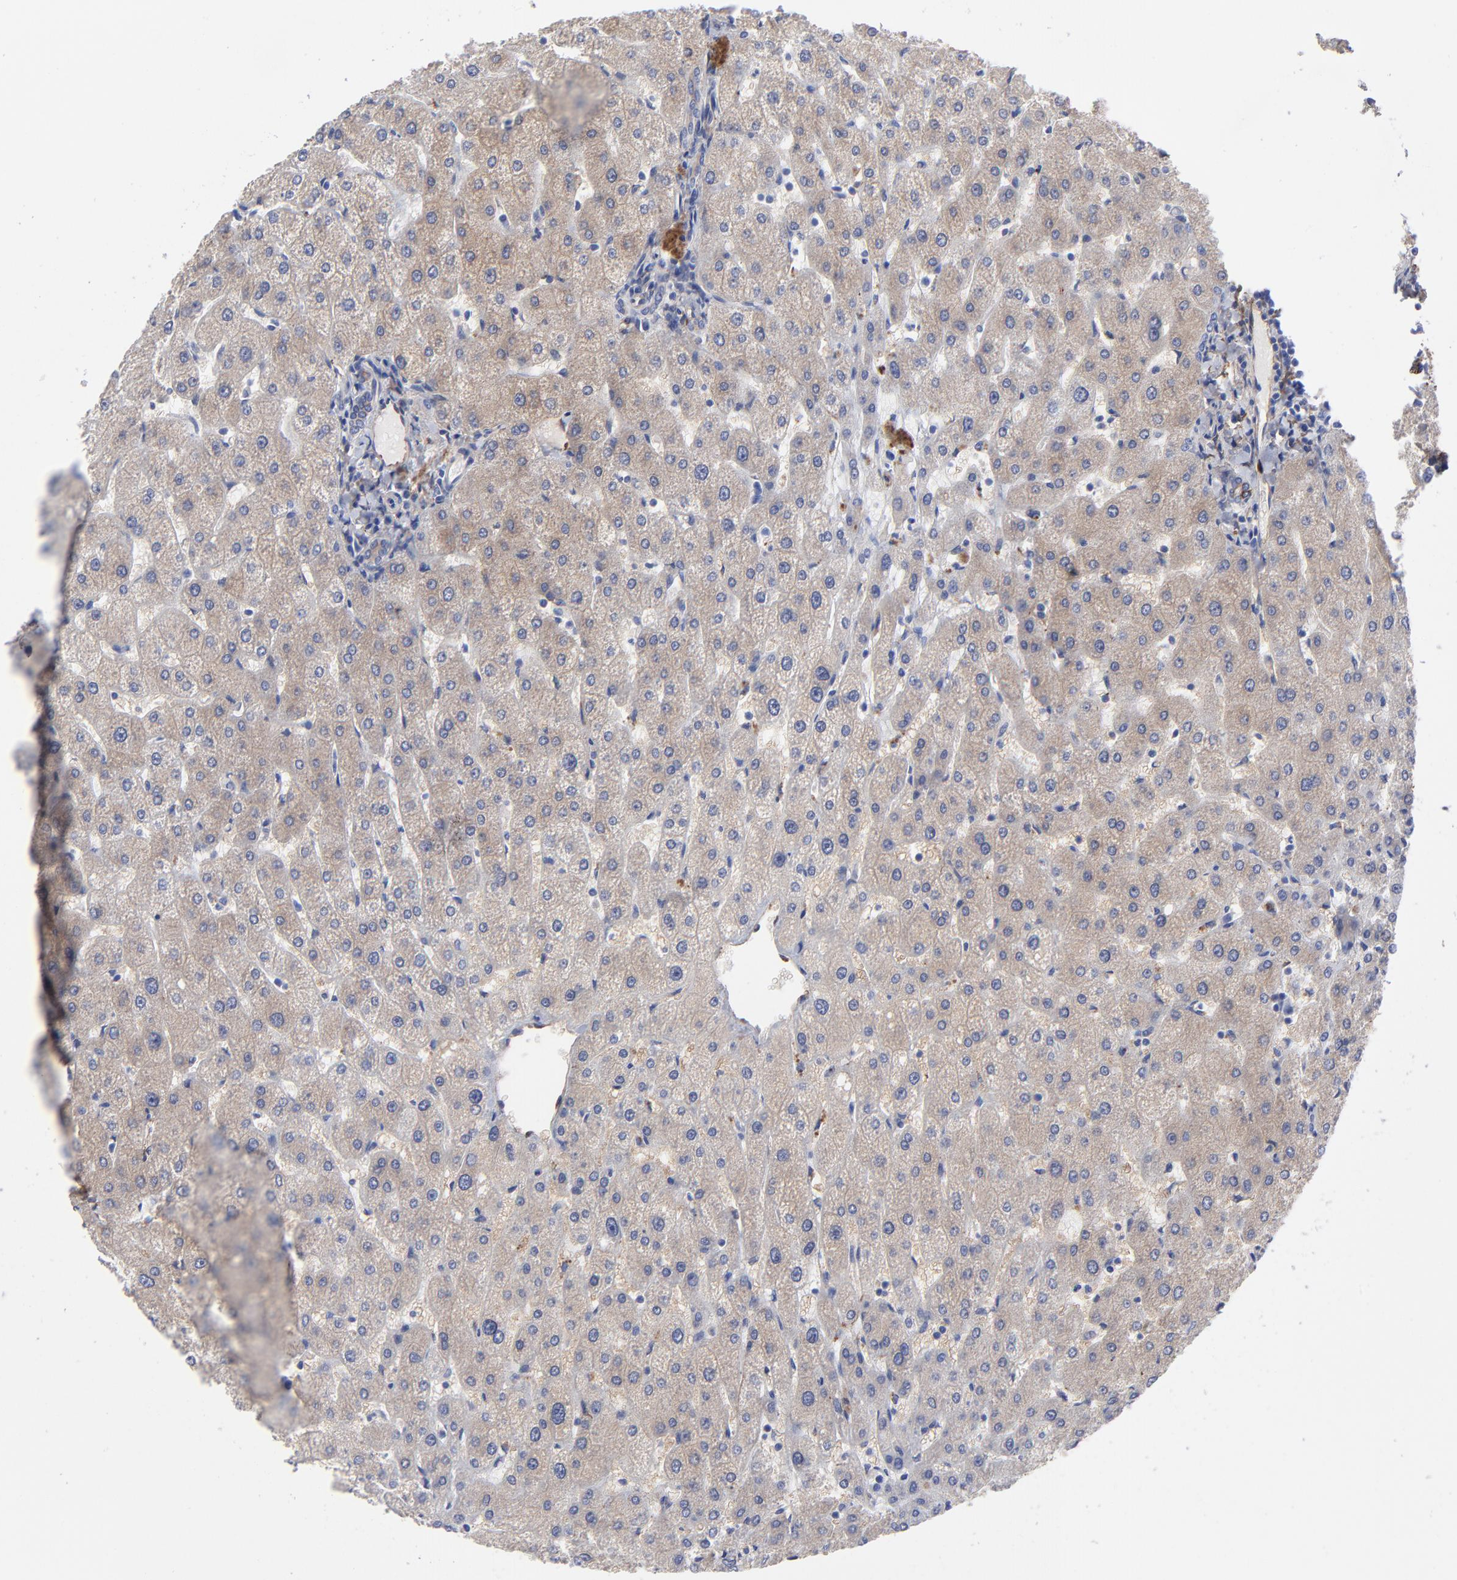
{"staining": {"intensity": "weak", "quantity": "25%-75%", "location": "cytoplasmic/membranous"}, "tissue": "liver", "cell_type": "Cholangiocytes", "image_type": "normal", "snomed": [{"axis": "morphology", "description": "Normal tissue, NOS"}, {"axis": "topography", "description": "Liver"}], "caption": "This micrograph demonstrates benign liver stained with IHC to label a protein in brown. The cytoplasmic/membranous of cholangiocytes show weak positivity for the protein. Nuclei are counter-stained blue.", "gene": "CILP", "patient": {"sex": "male", "age": 67}}